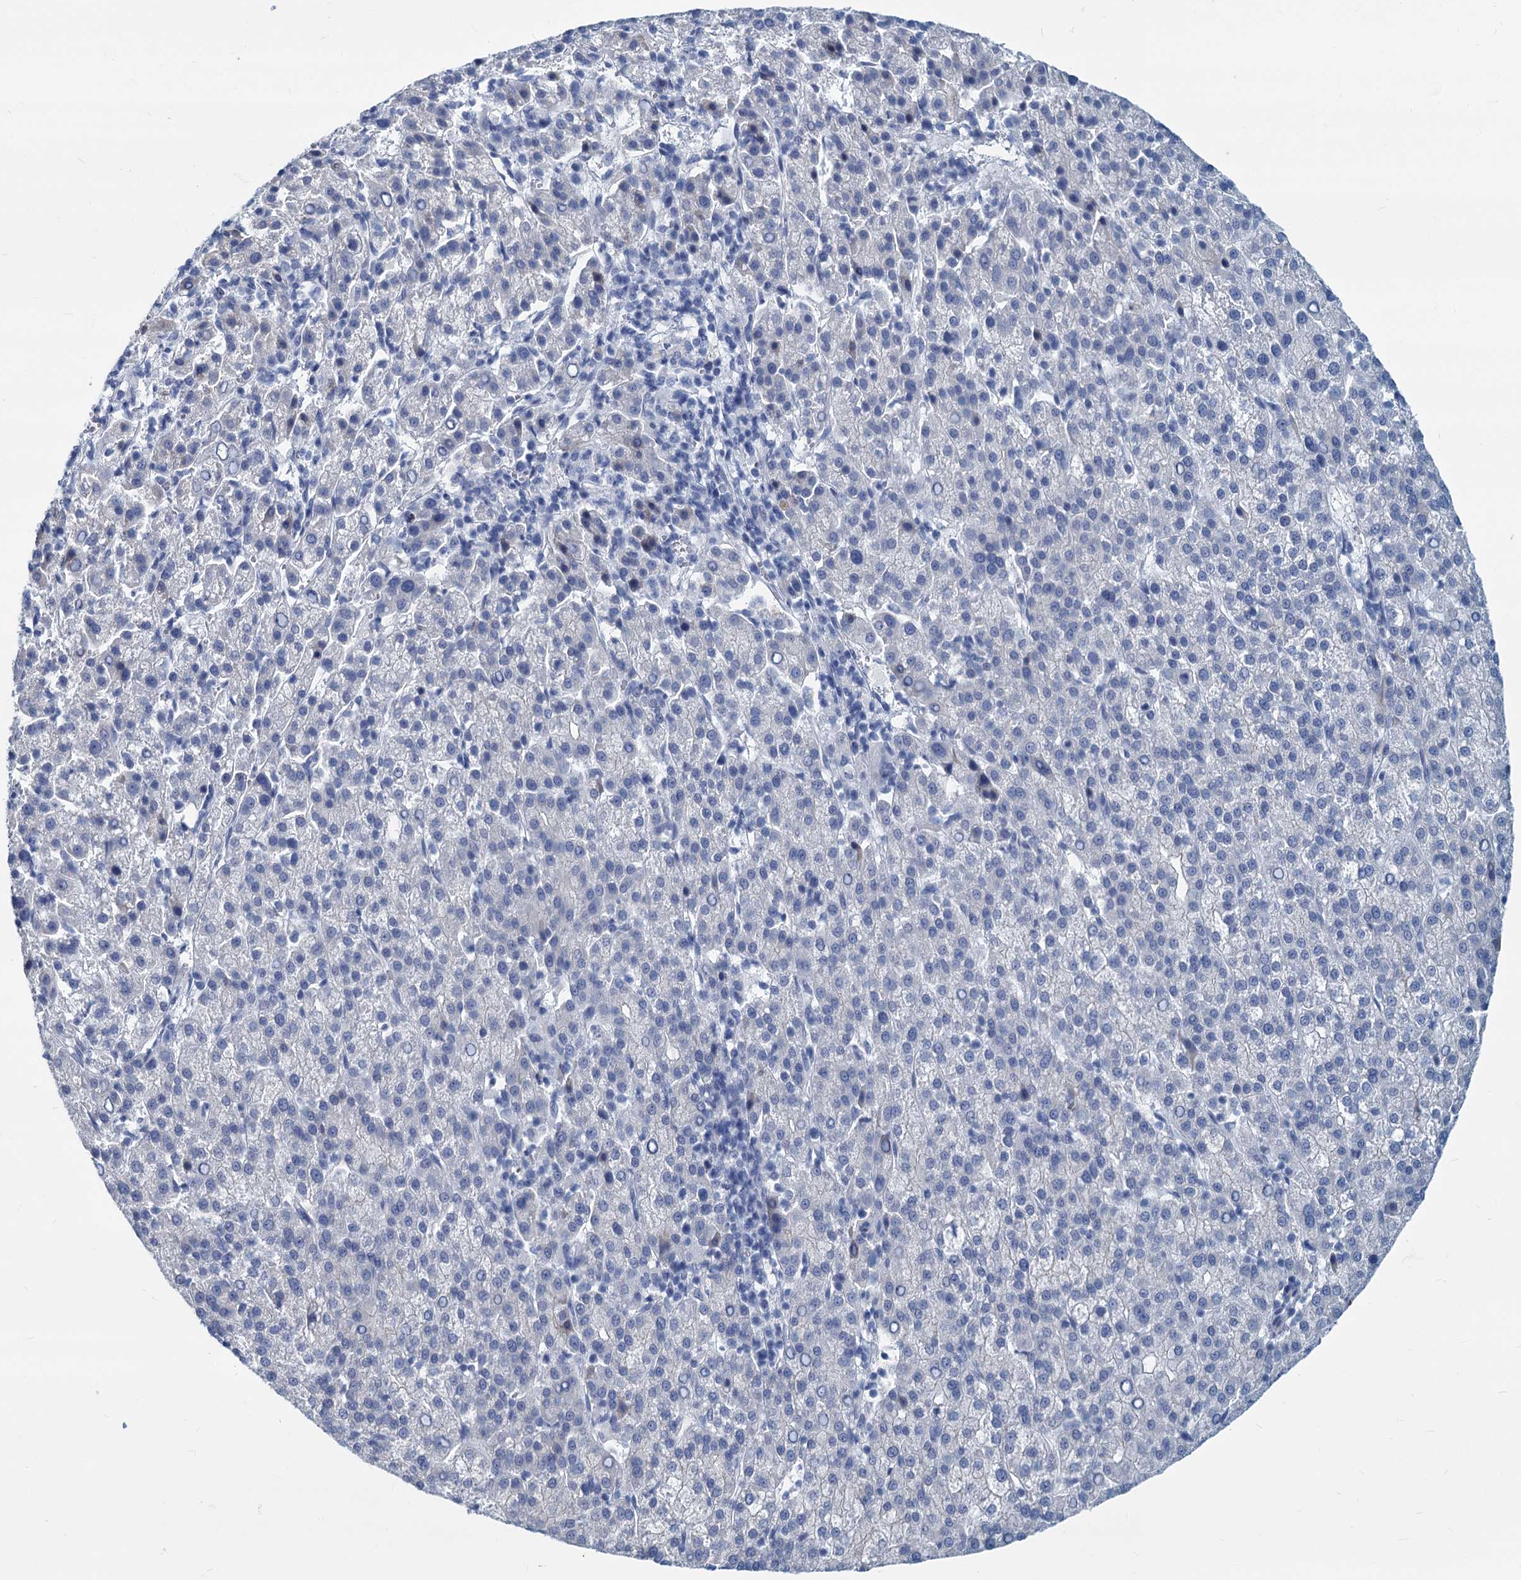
{"staining": {"intensity": "negative", "quantity": "none", "location": "none"}, "tissue": "liver cancer", "cell_type": "Tumor cells", "image_type": "cancer", "snomed": [{"axis": "morphology", "description": "Carcinoma, Hepatocellular, NOS"}, {"axis": "topography", "description": "Liver"}], "caption": "IHC micrograph of neoplastic tissue: liver cancer stained with DAB shows no significant protein expression in tumor cells.", "gene": "GSTM3", "patient": {"sex": "female", "age": 58}}